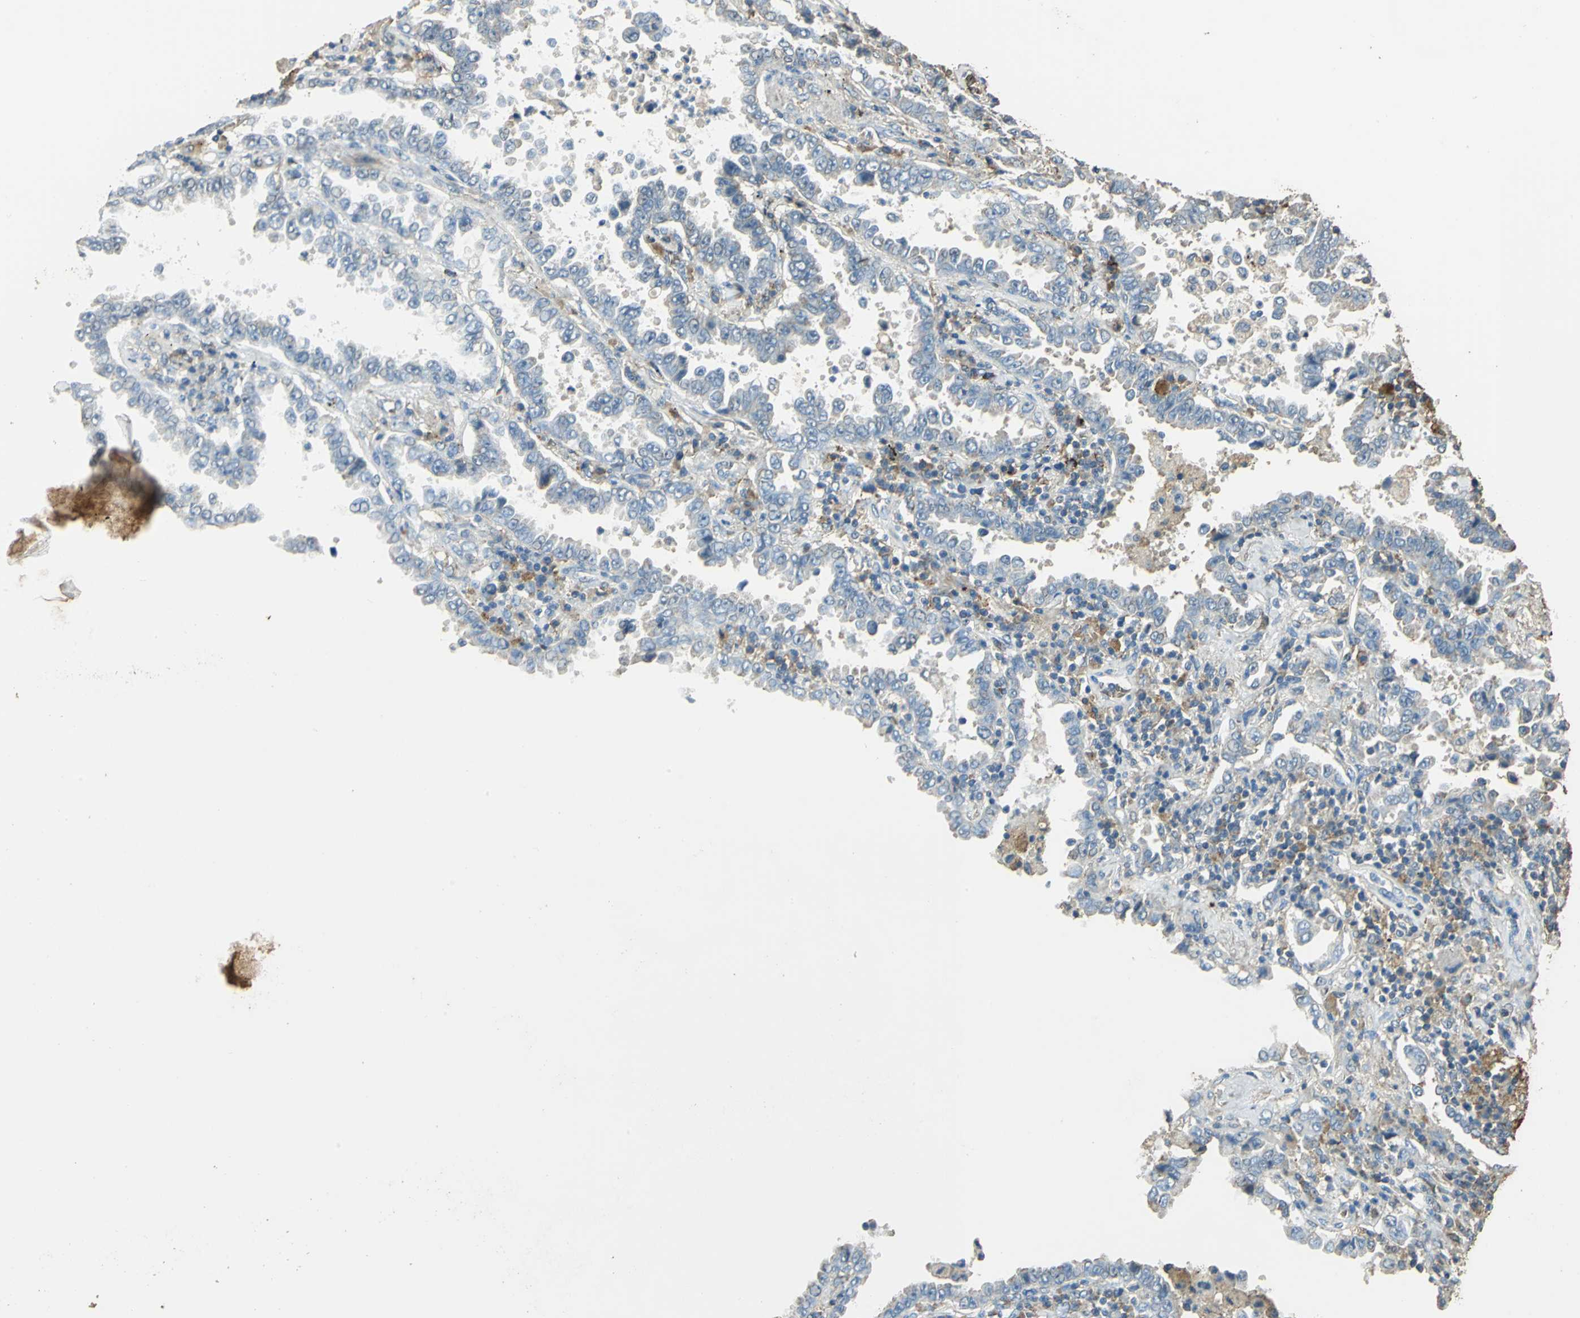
{"staining": {"intensity": "weak", "quantity": "<25%", "location": "cytoplasmic/membranous"}, "tissue": "lung cancer", "cell_type": "Tumor cells", "image_type": "cancer", "snomed": [{"axis": "morphology", "description": "Normal tissue, NOS"}, {"axis": "morphology", "description": "Inflammation, NOS"}, {"axis": "morphology", "description": "Adenocarcinoma, NOS"}, {"axis": "topography", "description": "Lung"}], "caption": "Immunohistochemistry (IHC) image of human lung cancer stained for a protein (brown), which shows no staining in tumor cells. The staining is performed using DAB brown chromogen with nuclei counter-stained in using hematoxylin.", "gene": "TRAPPC2", "patient": {"sex": "female", "age": 64}}